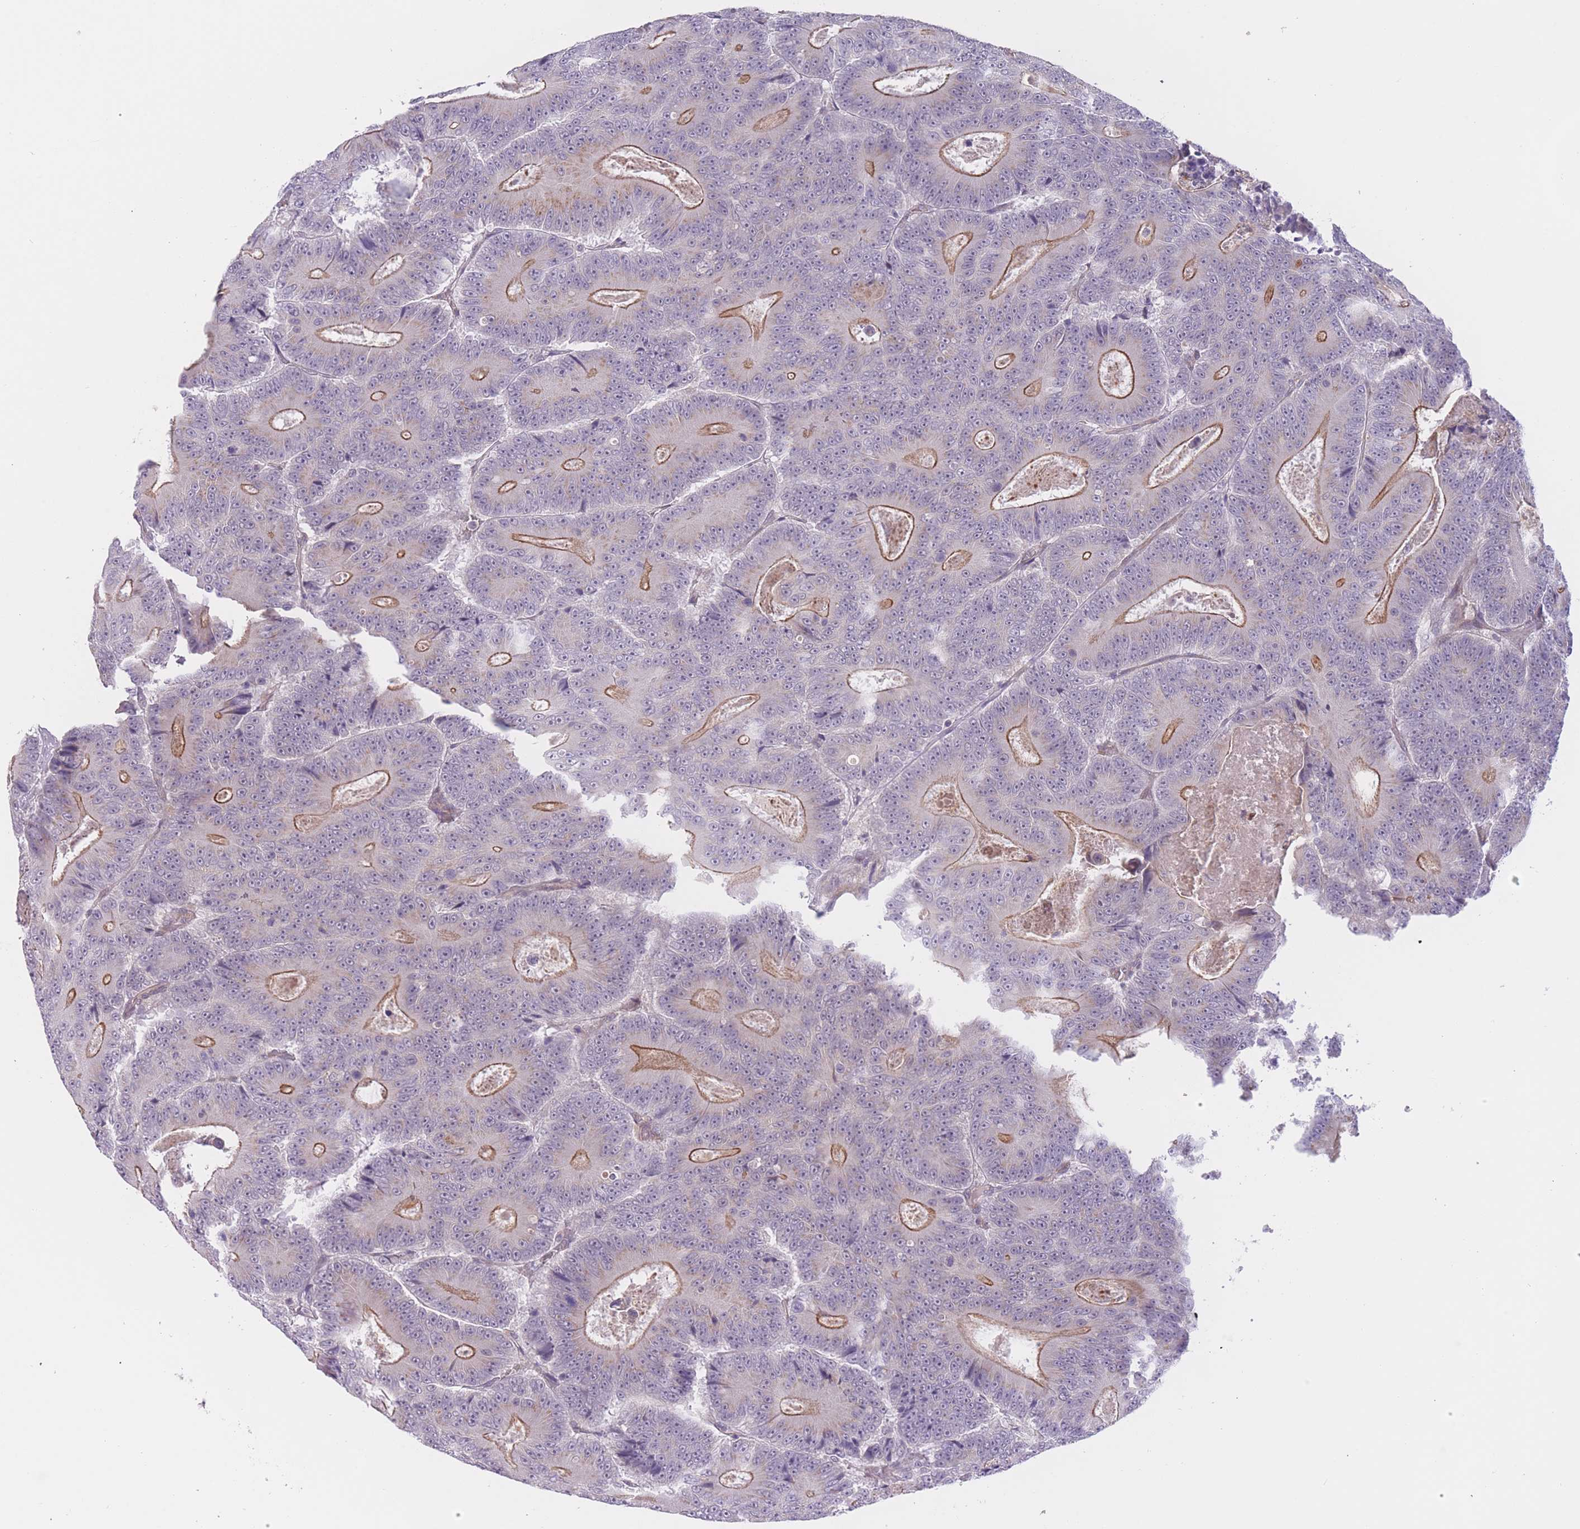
{"staining": {"intensity": "moderate", "quantity": "25%-75%", "location": "cytoplasmic/membranous"}, "tissue": "colorectal cancer", "cell_type": "Tumor cells", "image_type": "cancer", "snomed": [{"axis": "morphology", "description": "Adenocarcinoma, NOS"}, {"axis": "topography", "description": "Colon"}], "caption": "Human colorectal cancer (adenocarcinoma) stained with a brown dye reveals moderate cytoplasmic/membranous positive staining in about 25%-75% of tumor cells.", "gene": "FUT5", "patient": {"sex": "male", "age": 83}}